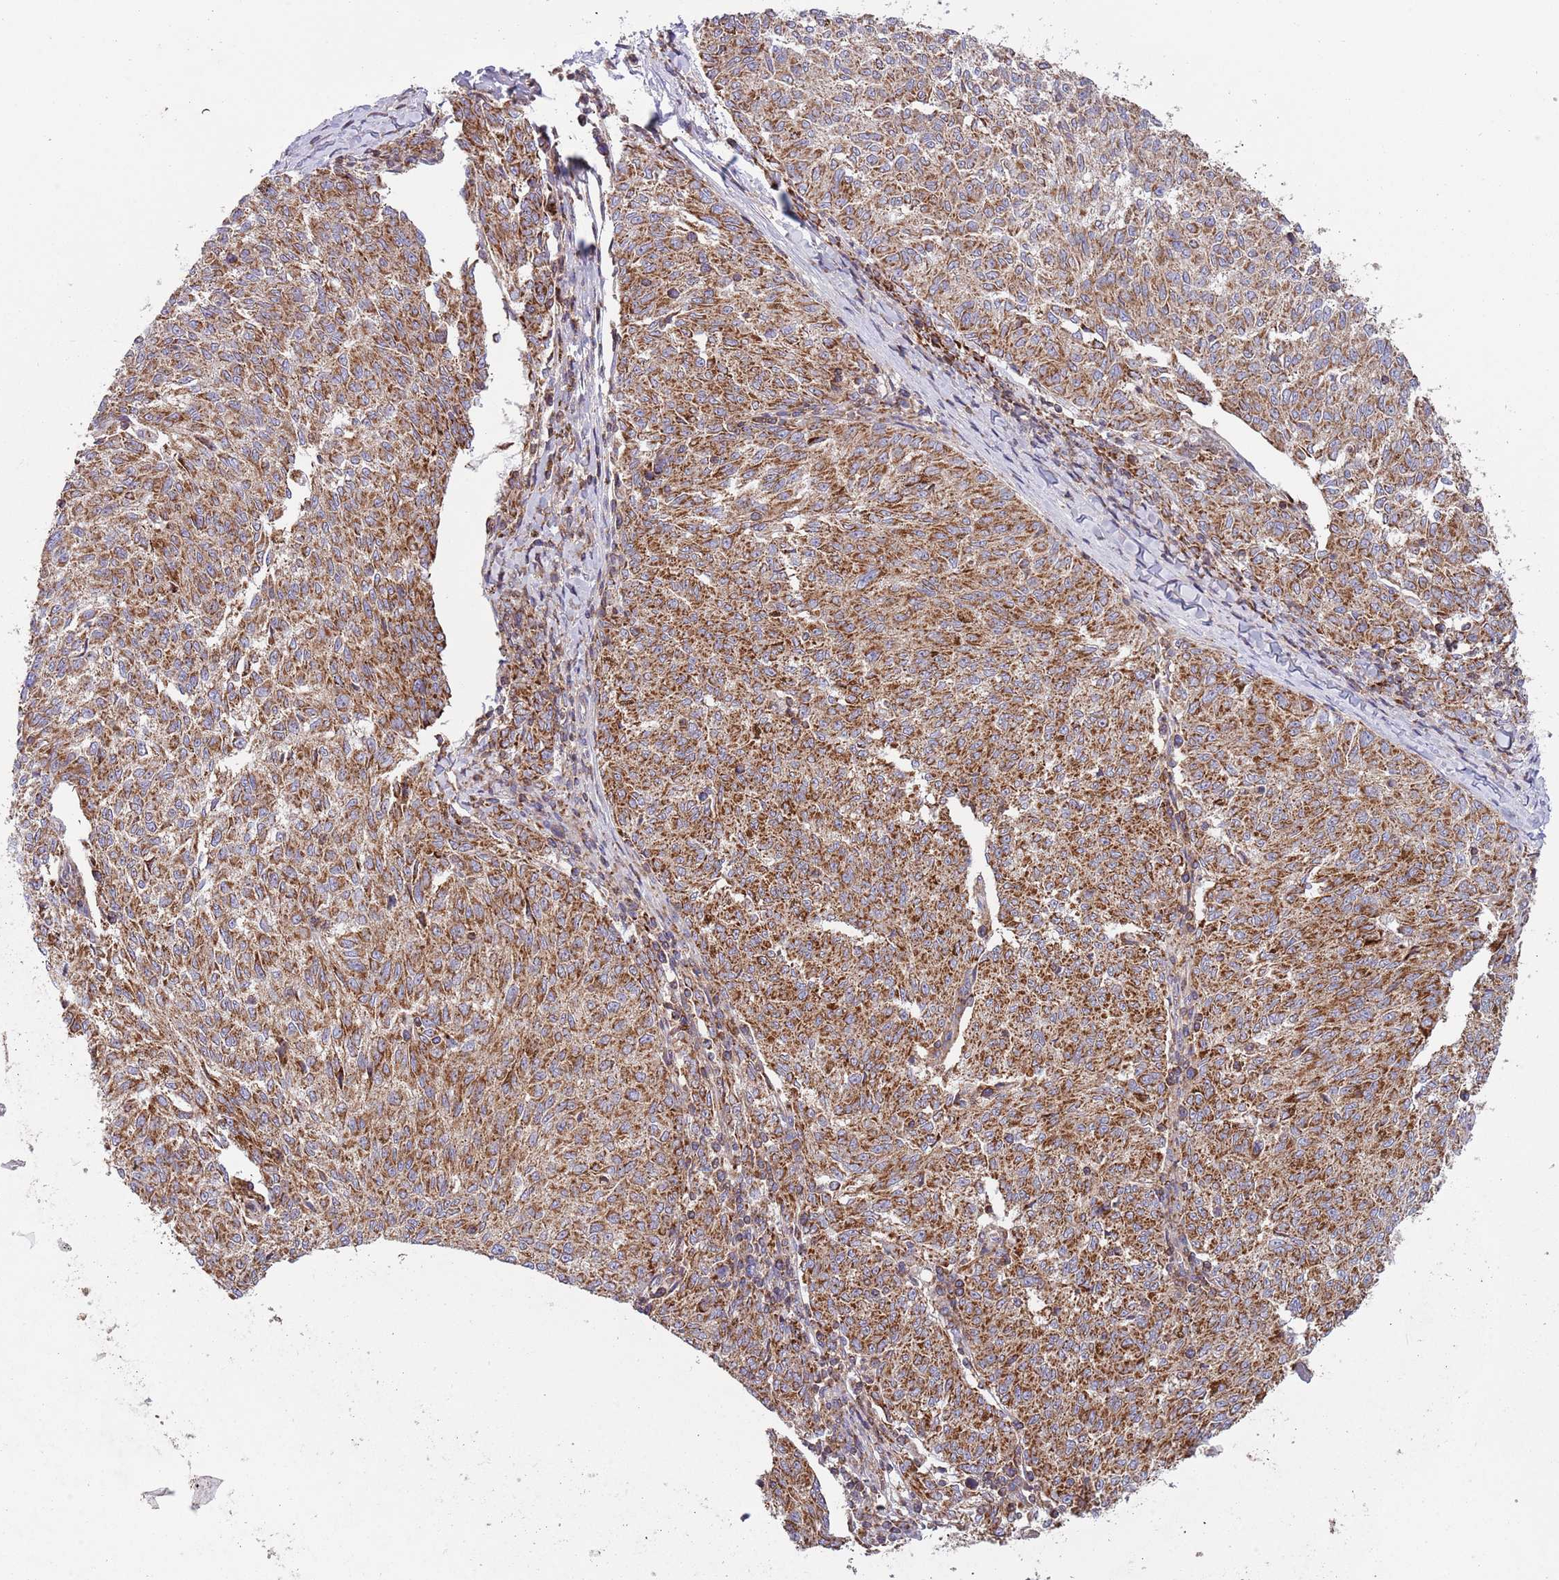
{"staining": {"intensity": "strong", "quantity": ">75%", "location": "cytoplasmic/membranous"}, "tissue": "melanoma", "cell_type": "Tumor cells", "image_type": "cancer", "snomed": [{"axis": "morphology", "description": "Malignant melanoma, NOS"}, {"axis": "topography", "description": "Skin"}], "caption": "Immunohistochemical staining of melanoma reveals high levels of strong cytoplasmic/membranous staining in about >75% of tumor cells.", "gene": "IRS4", "patient": {"sex": "female", "age": 72}}